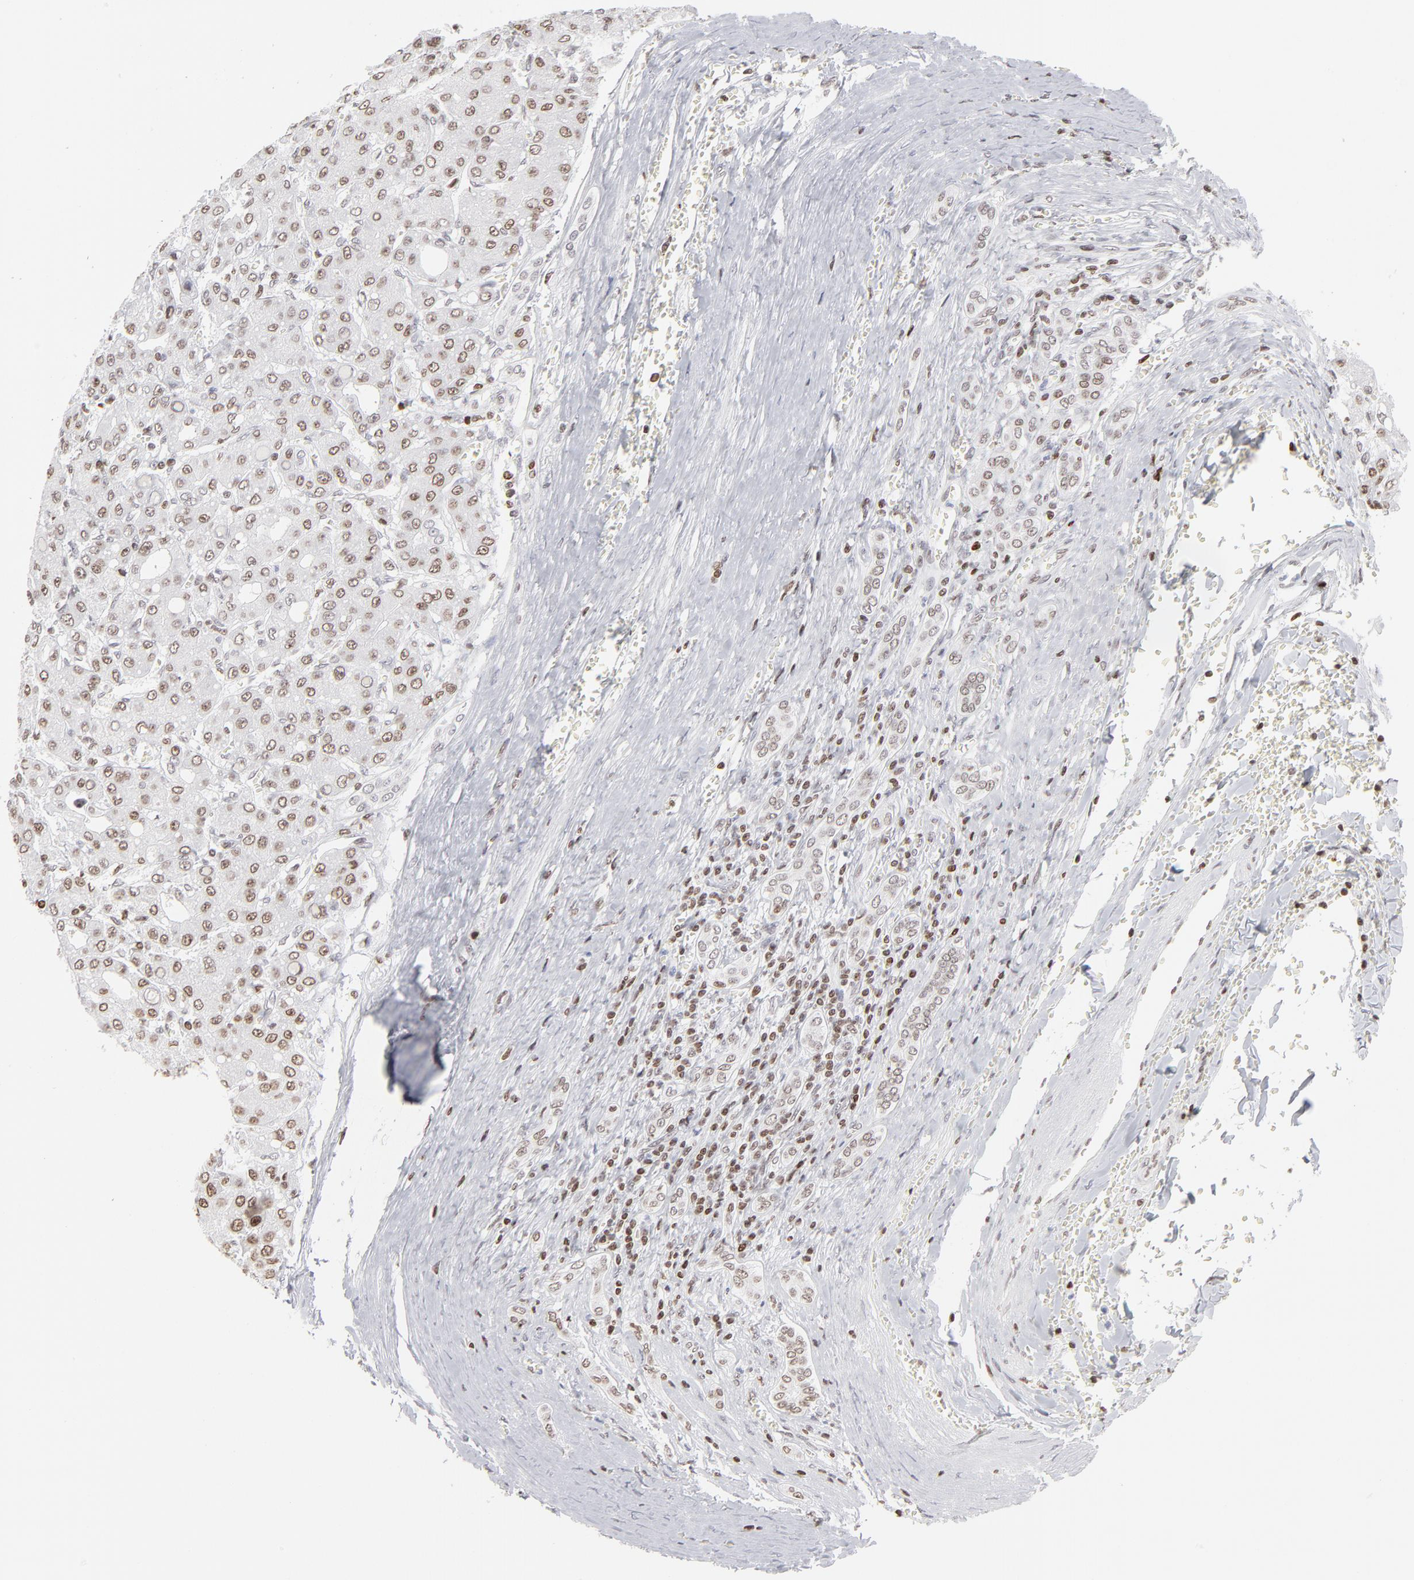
{"staining": {"intensity": "weak", "quantity": "25%-75%", "location": "nuclear"}, "tissue": "liver cancer", "cell_type": "Tumor cells", "image_type": "cancer", "snomed": [{"axis": "morphology", "description": "Carcinoma, Hepatocellular, NOS"}, {"axis": "topography", "description": "Liver"}], "caption": "Protein staining exhibits weak nuclear positivity in about 25%-75% of tumor cells in liver cancer.", "gene": "PARP1", "patient": {"sex": "male", "age": 69}}